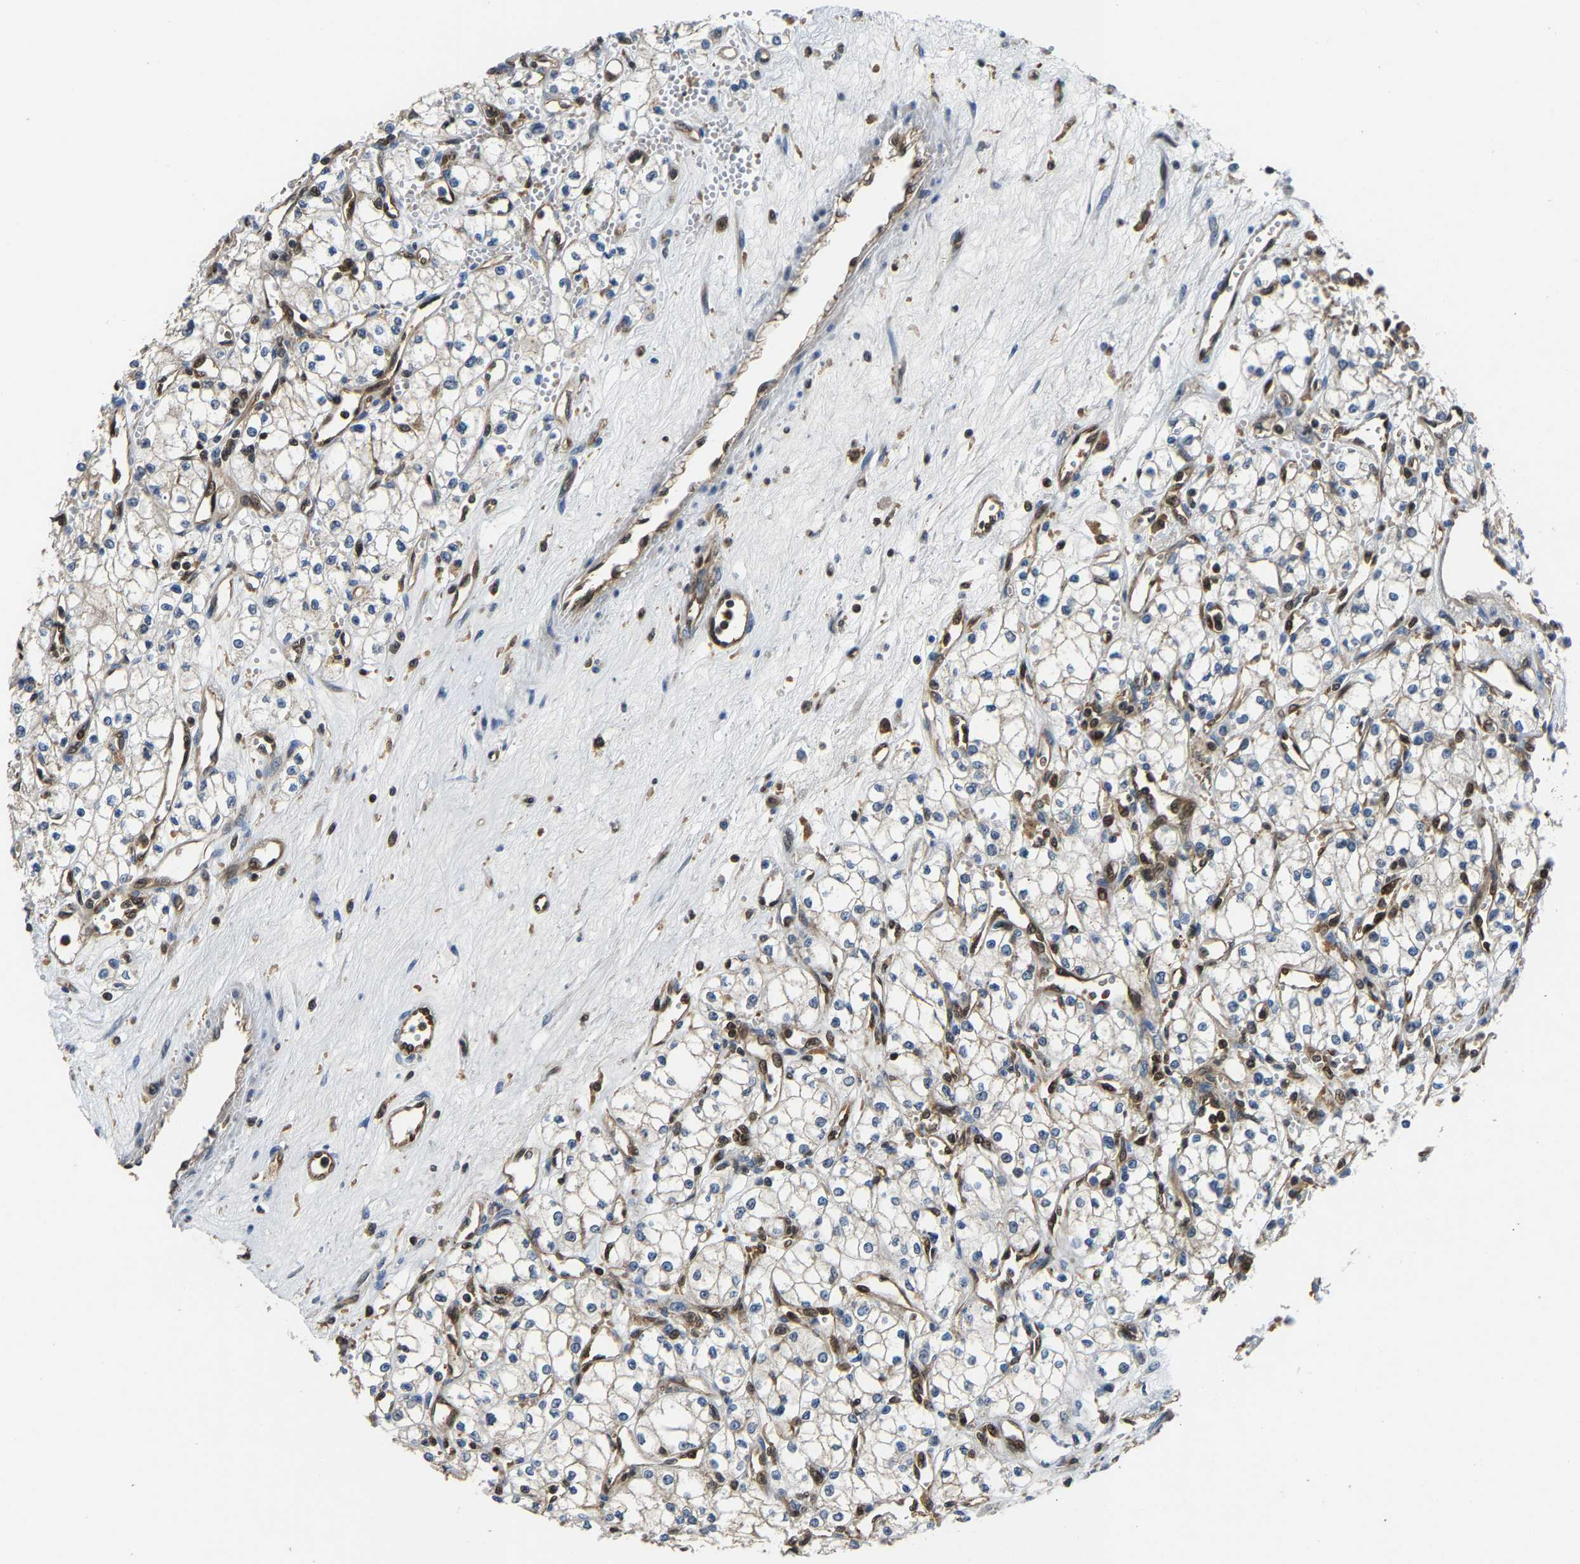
{"staining": {"intensity": "negative", "quantity": "none", "location": "none"}, "tissue": "renal cancer", "cell_type": "Tumor cells", "image_type": "cancer", "snomed": [{"axis": "morphology", "description": "Adenocarcinoma, NOS"}, {"axis": "topography", "description": "Kidney"}], "caption": "Tumor cells are negative for protein expression in human renal adenocarcinoma.", "gene": "GIMAP7", "patient": {"sex": "male", "age": 59}}